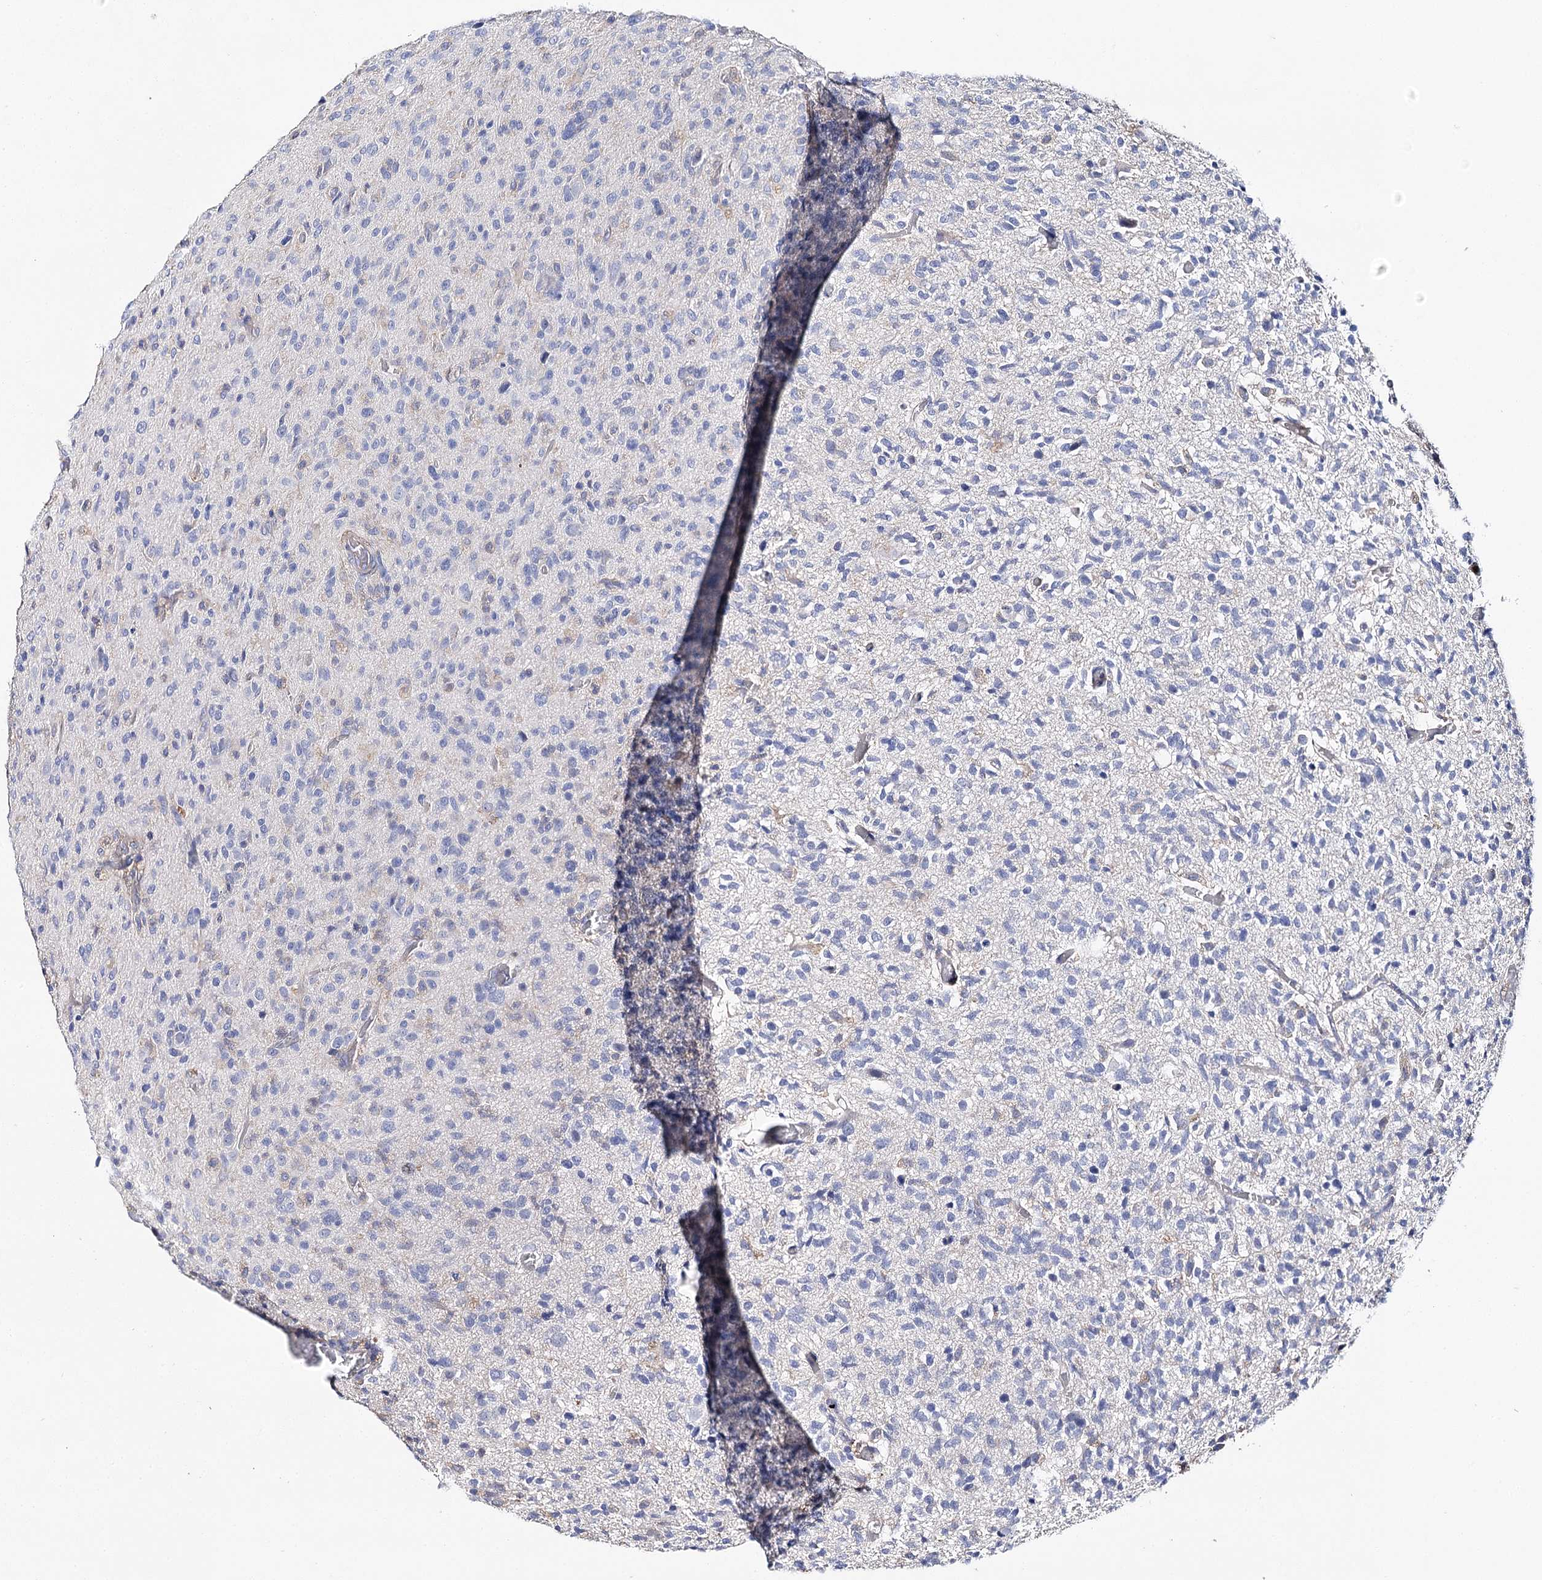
{"staining": {"intensity": "negative", "quantity": "none", "location": "none"}, "tissue": "glioma", "cell_type": "Tumor cells", "image_type": "cancer", "snomed": [{"axis": "morphology", "description": "Glioma, malignant, High grade"}, {"axis": "topography", "description": "Brain"}], "caption": "Image shows no protein positivity in tumor cells of malignant high-grade glioma tissue.", "gene": "EPYC", "patient": {"sex": "female", "age": 57}}